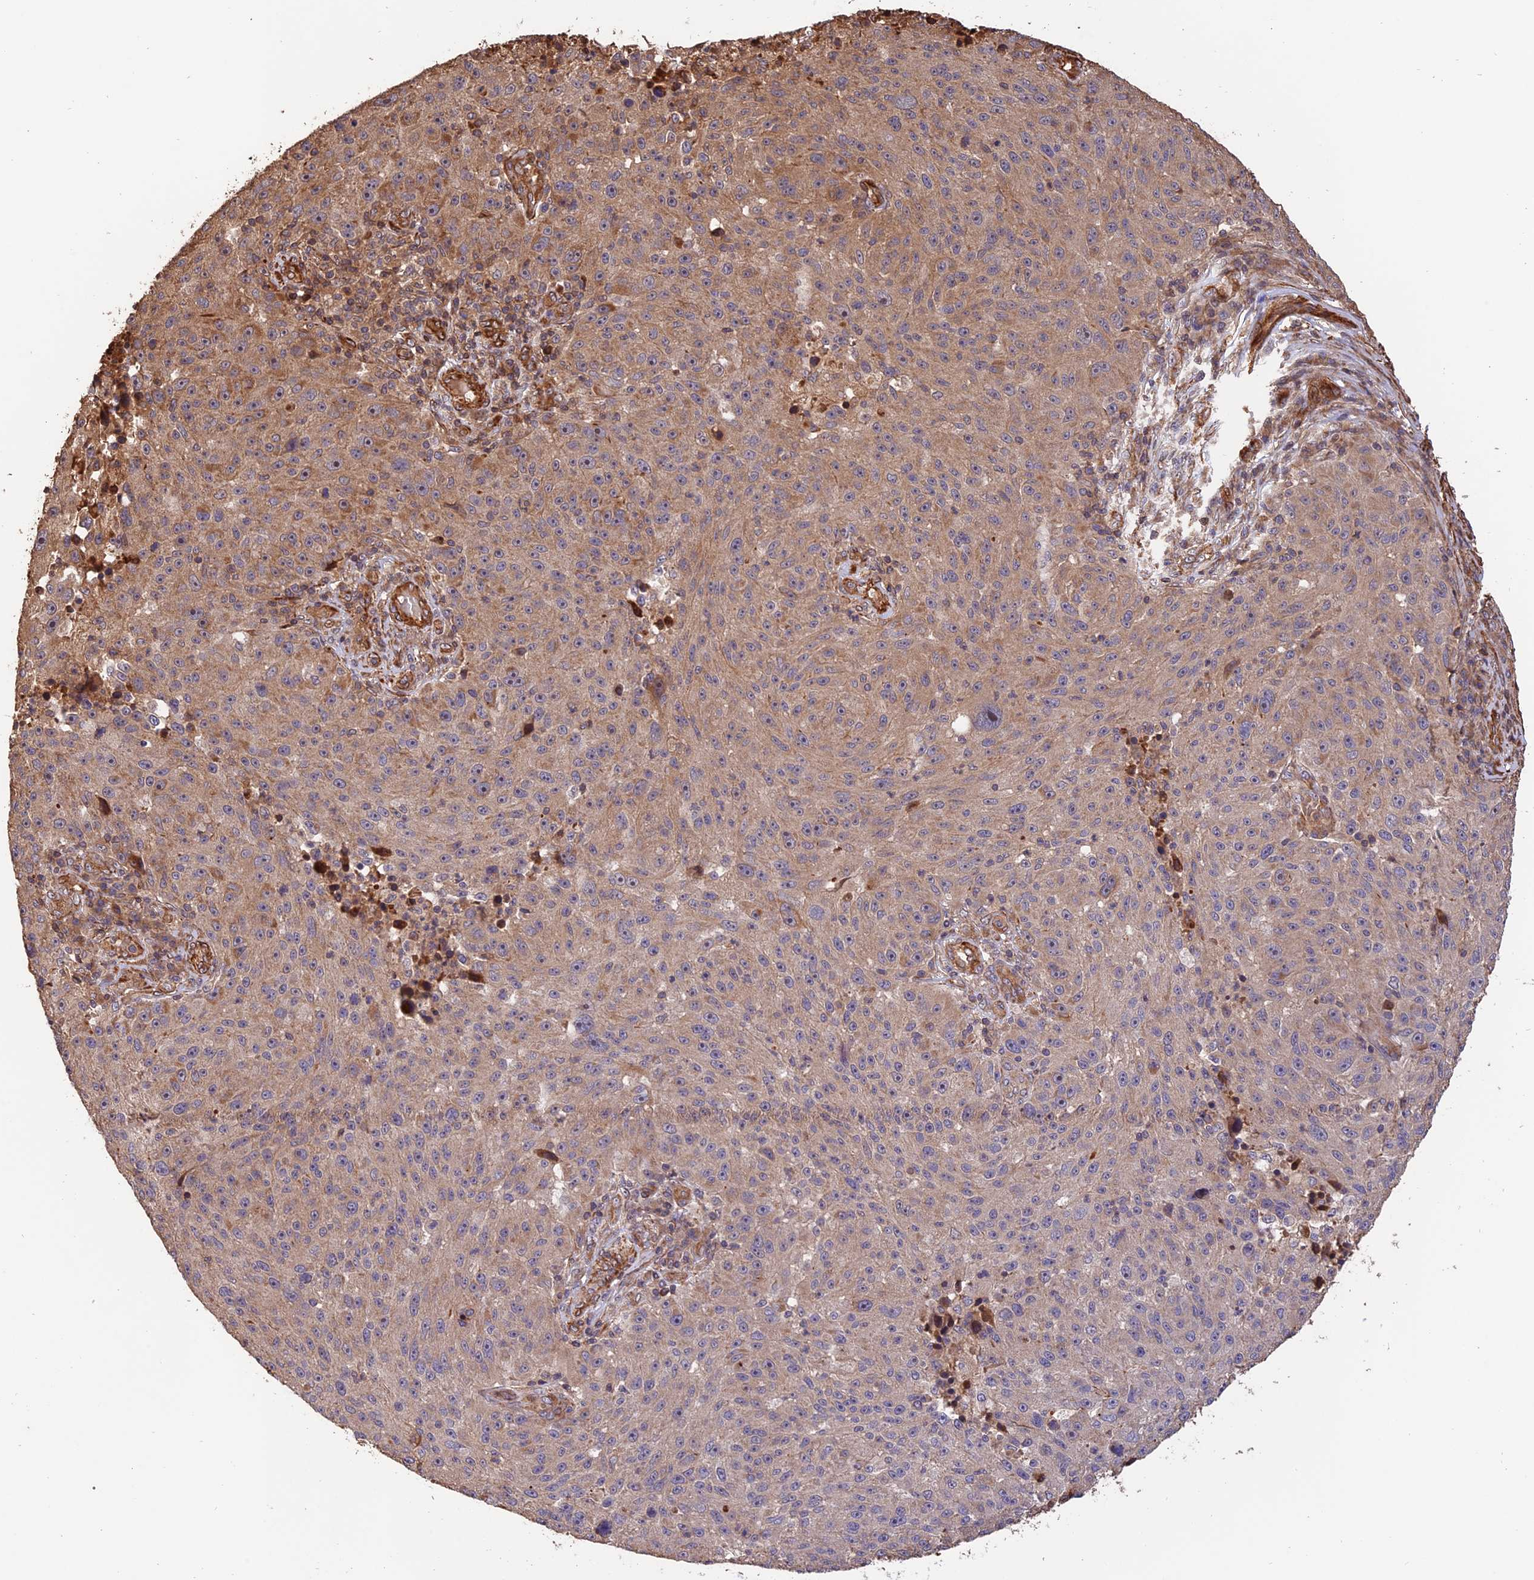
{"staining": {"intensity": "moderate", "quantity": ">75%", "location": "cytoplasmic/membranous"}, "tissue": "melanoma", "cell_type": "Tumor cells", "image_type": "cancer", "snomed": [{"axis": "morphology", "description": "Malignant melanoma, NOS"}, {"axis": "topography", "description": "Skin"}], "caption": "Moderate cytoplasmic/membranous expression is present in about >75% of tumor cells in malignant melanoma.", "gene": "CREBL2", "patient": {"sex": "male", "age": 53}}